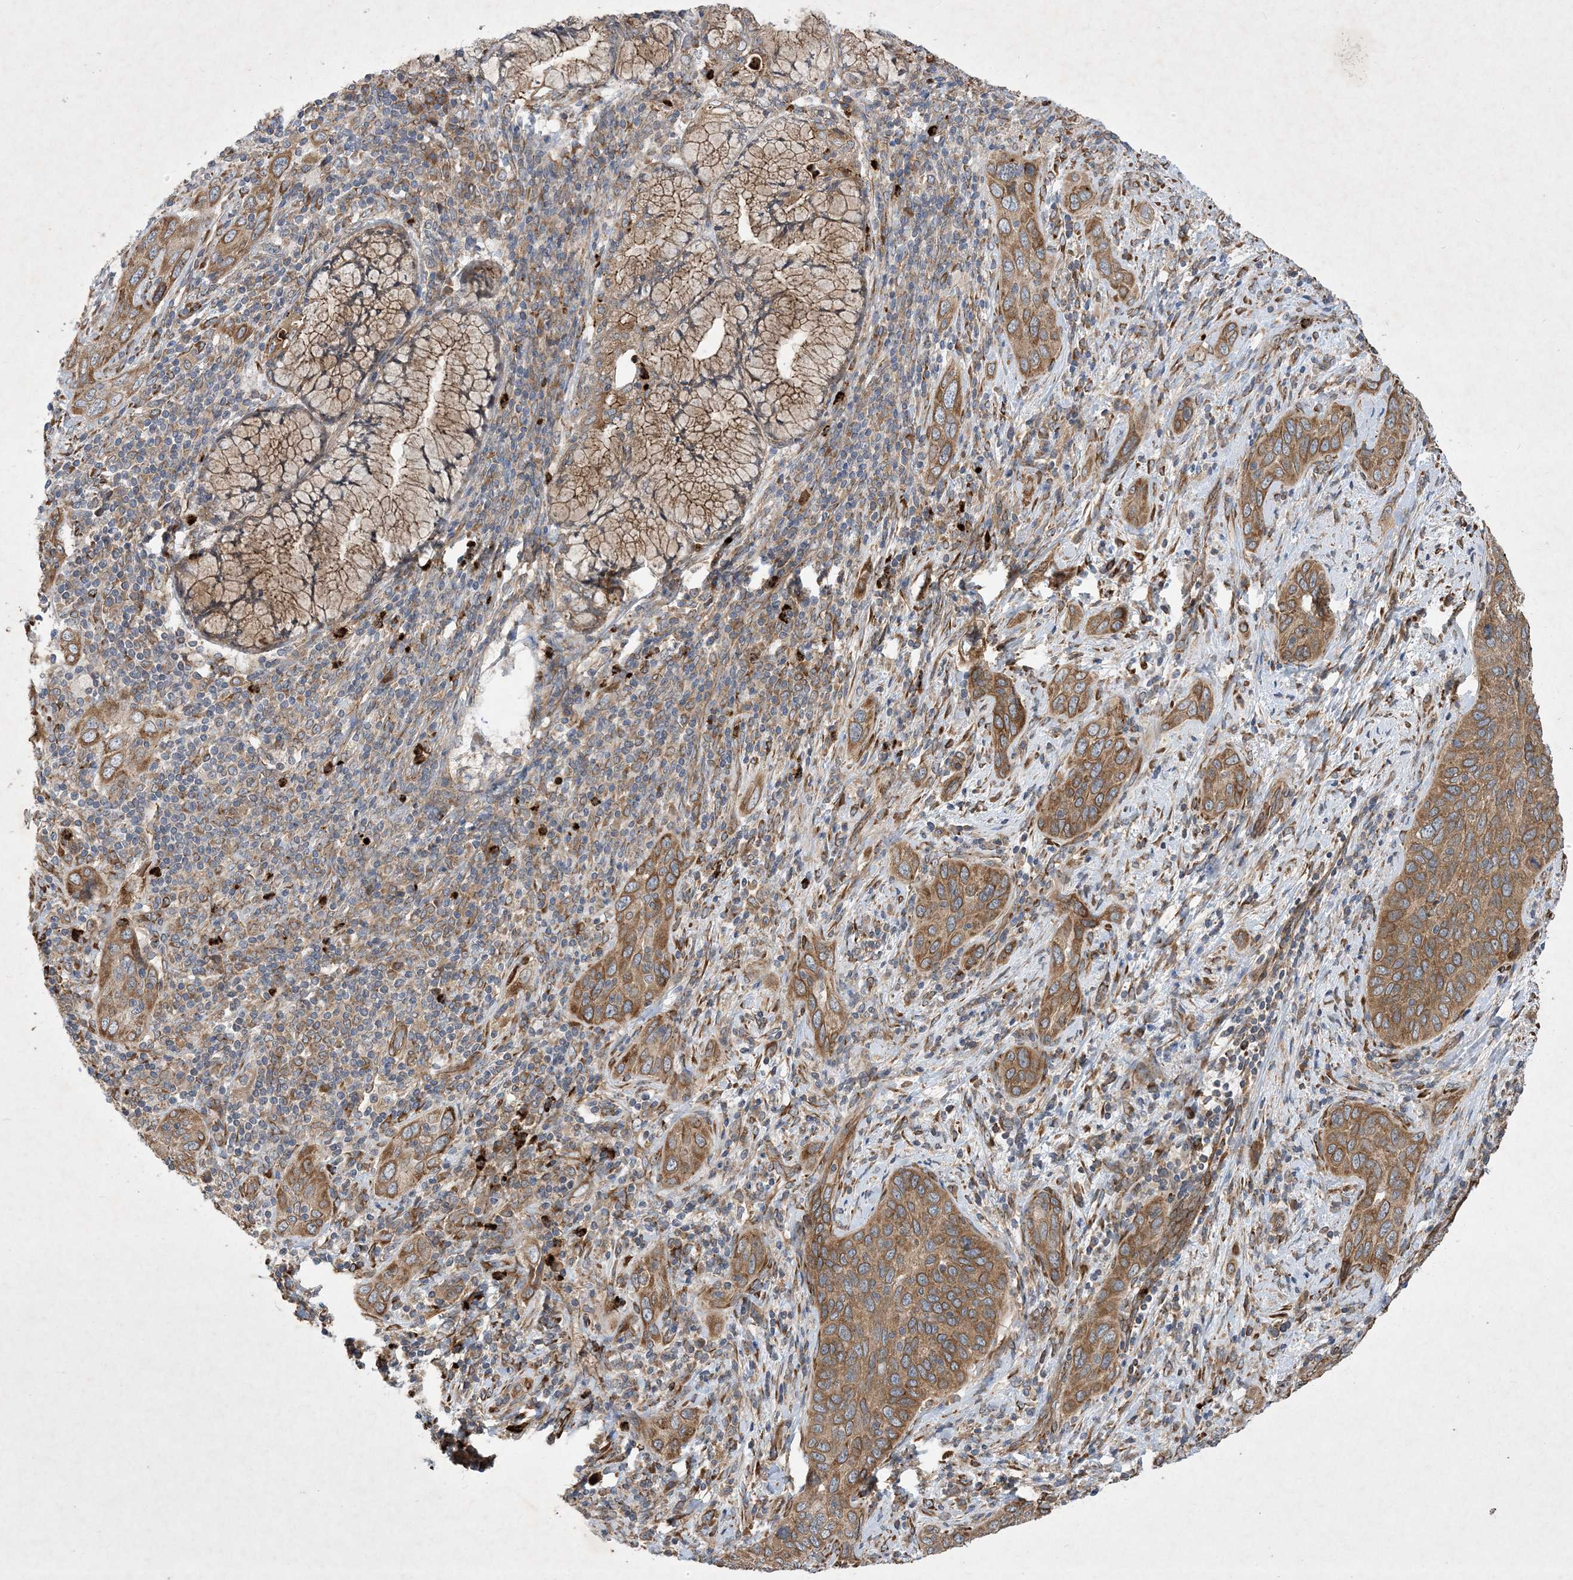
{"staining": {"intensity": "moderate", "quantity": ">75%", "location": "cytoplasmic/membranous"}, "tissue": "cervical cancer", "cell_type": "Tumor cells", "image_type": "cancer", "snomed": [{"axis": "morphology", "description": "Squamous cell carcinoma, NOS"}, {"axis": "topography", "description": "Cervix"}], "caption": "Cervical cancer (squamous cell carcinoma) stained for a protein (brown) reveals moderate cytoplasmic/membranous positive positivity in about >75% of tumor cells.", "gene": "OTOP1", "patient": {"sex": "female", "age": 60}}